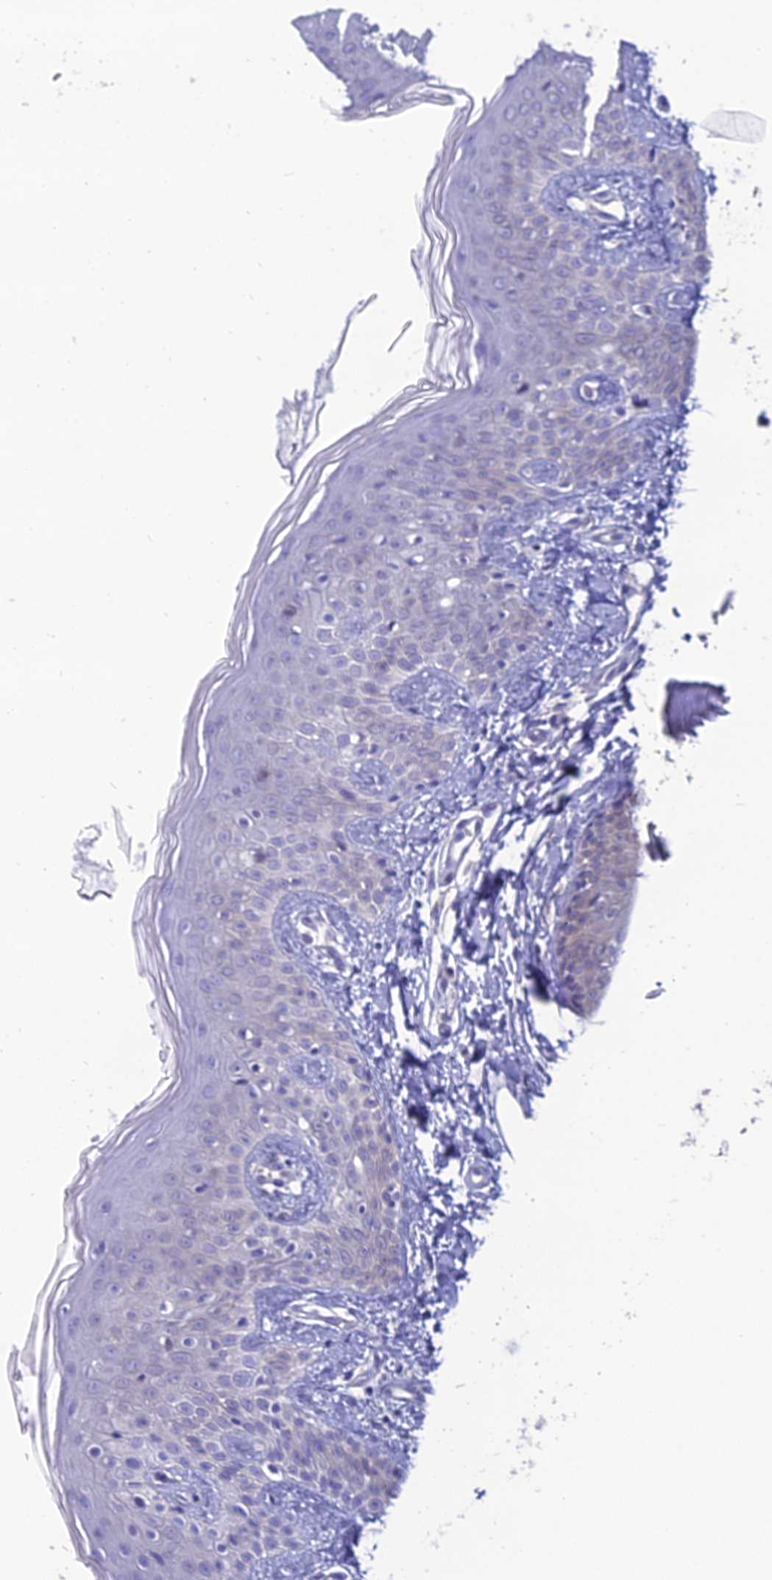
{"staining": {"intensity": "negative", "quantity": "none", "location": "none"}, "tissue": "skin", "cell_type": "Fibroblasts", "image_type": "normal", "snomed": [{"axis": "morphology", "description": "Normal tissue, NOS"}, {"axis": "topography", "description": "Skin"}], "caption": "The photomicrograph shows no significant expression in fibroblasts of skin. The staining is performed using DAB brown chromogen with nuclei counter-stained in using hematoxylin.", "gene": "GNPNAT1", "patient": {"sex": "male", "age": 16}}